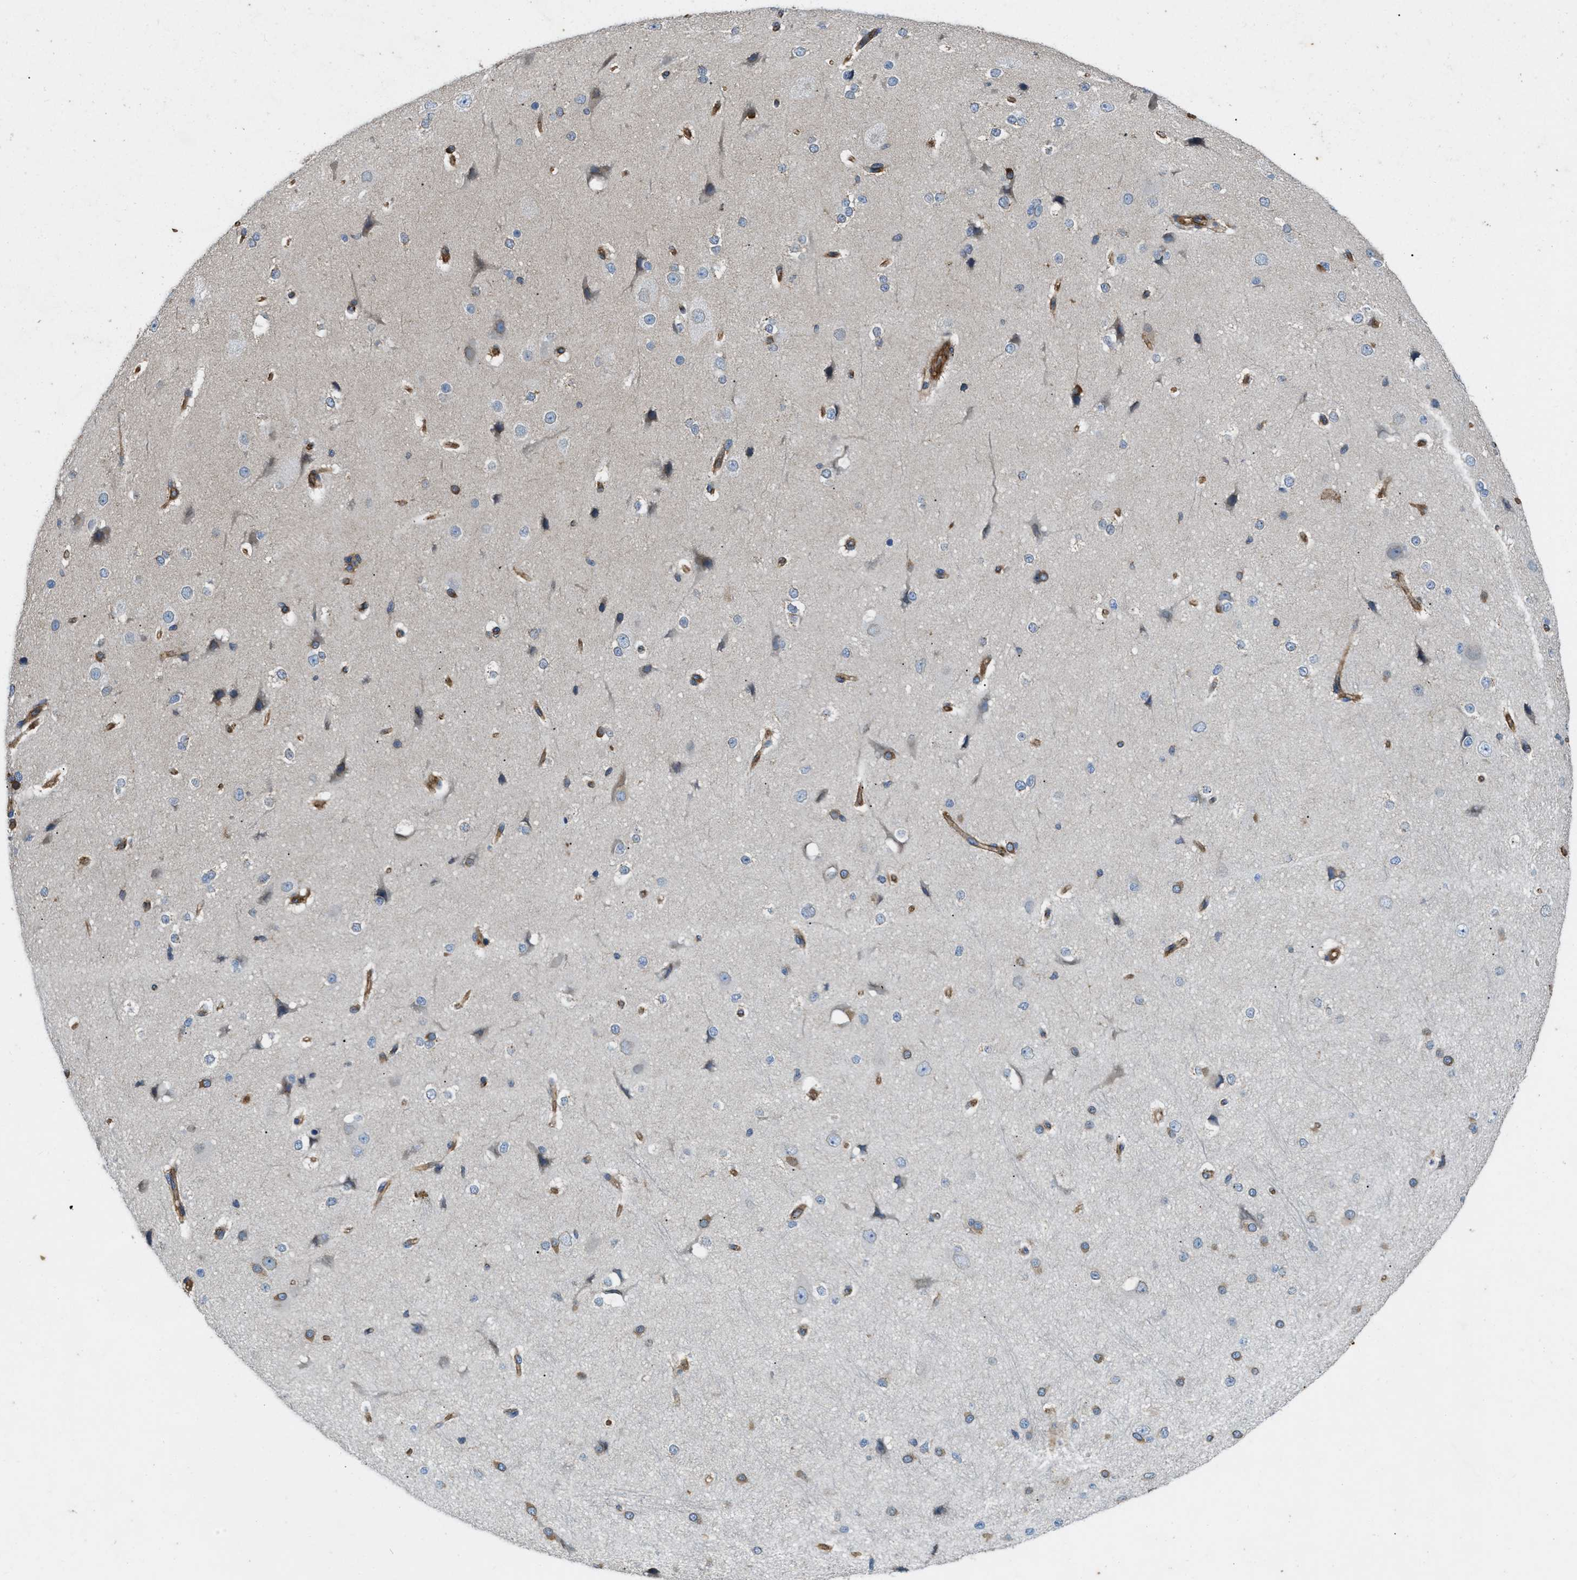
{"staining": {"intensity": "strong", "quantity": ">75%", "location": "cytoplasmic/membranous"}, "tissue": "cerebral cortex", "cell_type": "Endothelial cells", "image_type": "normal", "snomed": [{"axis": "morphology", "description": "Normal tissue, NOS"}, {"axis": "morphology", "description": "Developmental malformation"}, {"axis": "topography", "description": "Cerebral cortex"}], "caption": "Immunohistochemical staining of benign cerebral cortex displays high levels of strong cytoplasmic/membranous positivity in approximately >75% of endothelial cells.", "gene": "ERC1", "patient": {"sex": "female", "age": 30}}